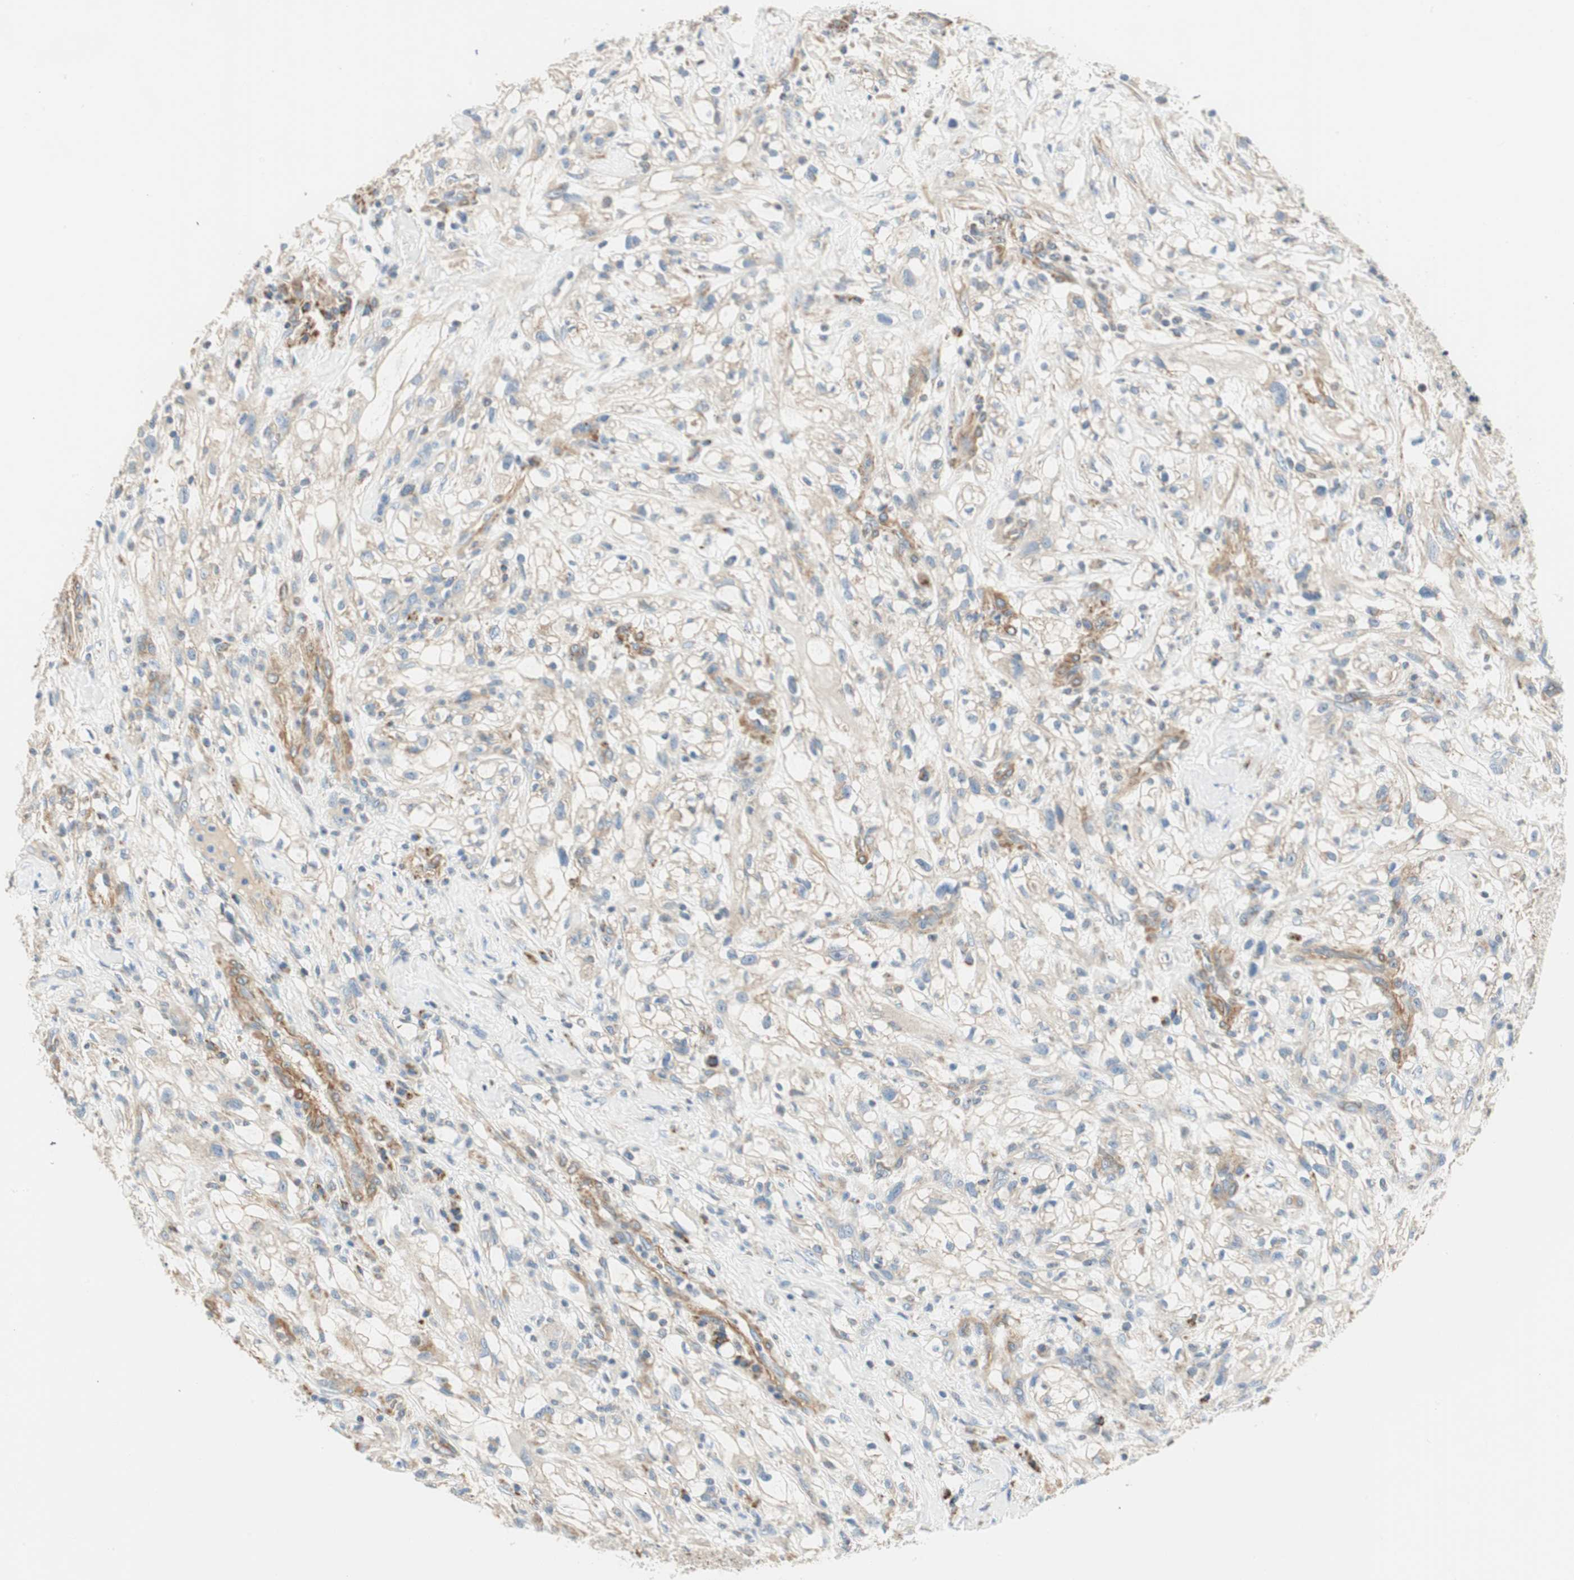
{"staining": {"intensity": "weak", "quantity": "25%-75%", "location": "cytoplasmic/membranous"}, "tissue": "renal cancer", "cell_type": "Tumor cells", "image_type": "cancer", "snomed": [{"axis": "morphology", "description": "Adenocarcinoma, NOS"}, {"axis": "topography", "description": "Kidney"}], "caption": "Tumor cells reveal low levels of weak cytoplasmic/membranous expression in about 25%-75% of cells in human renal adenocarcinoma.", "gene": "RORB", "patient": {"sex": "female", "age": 60}}